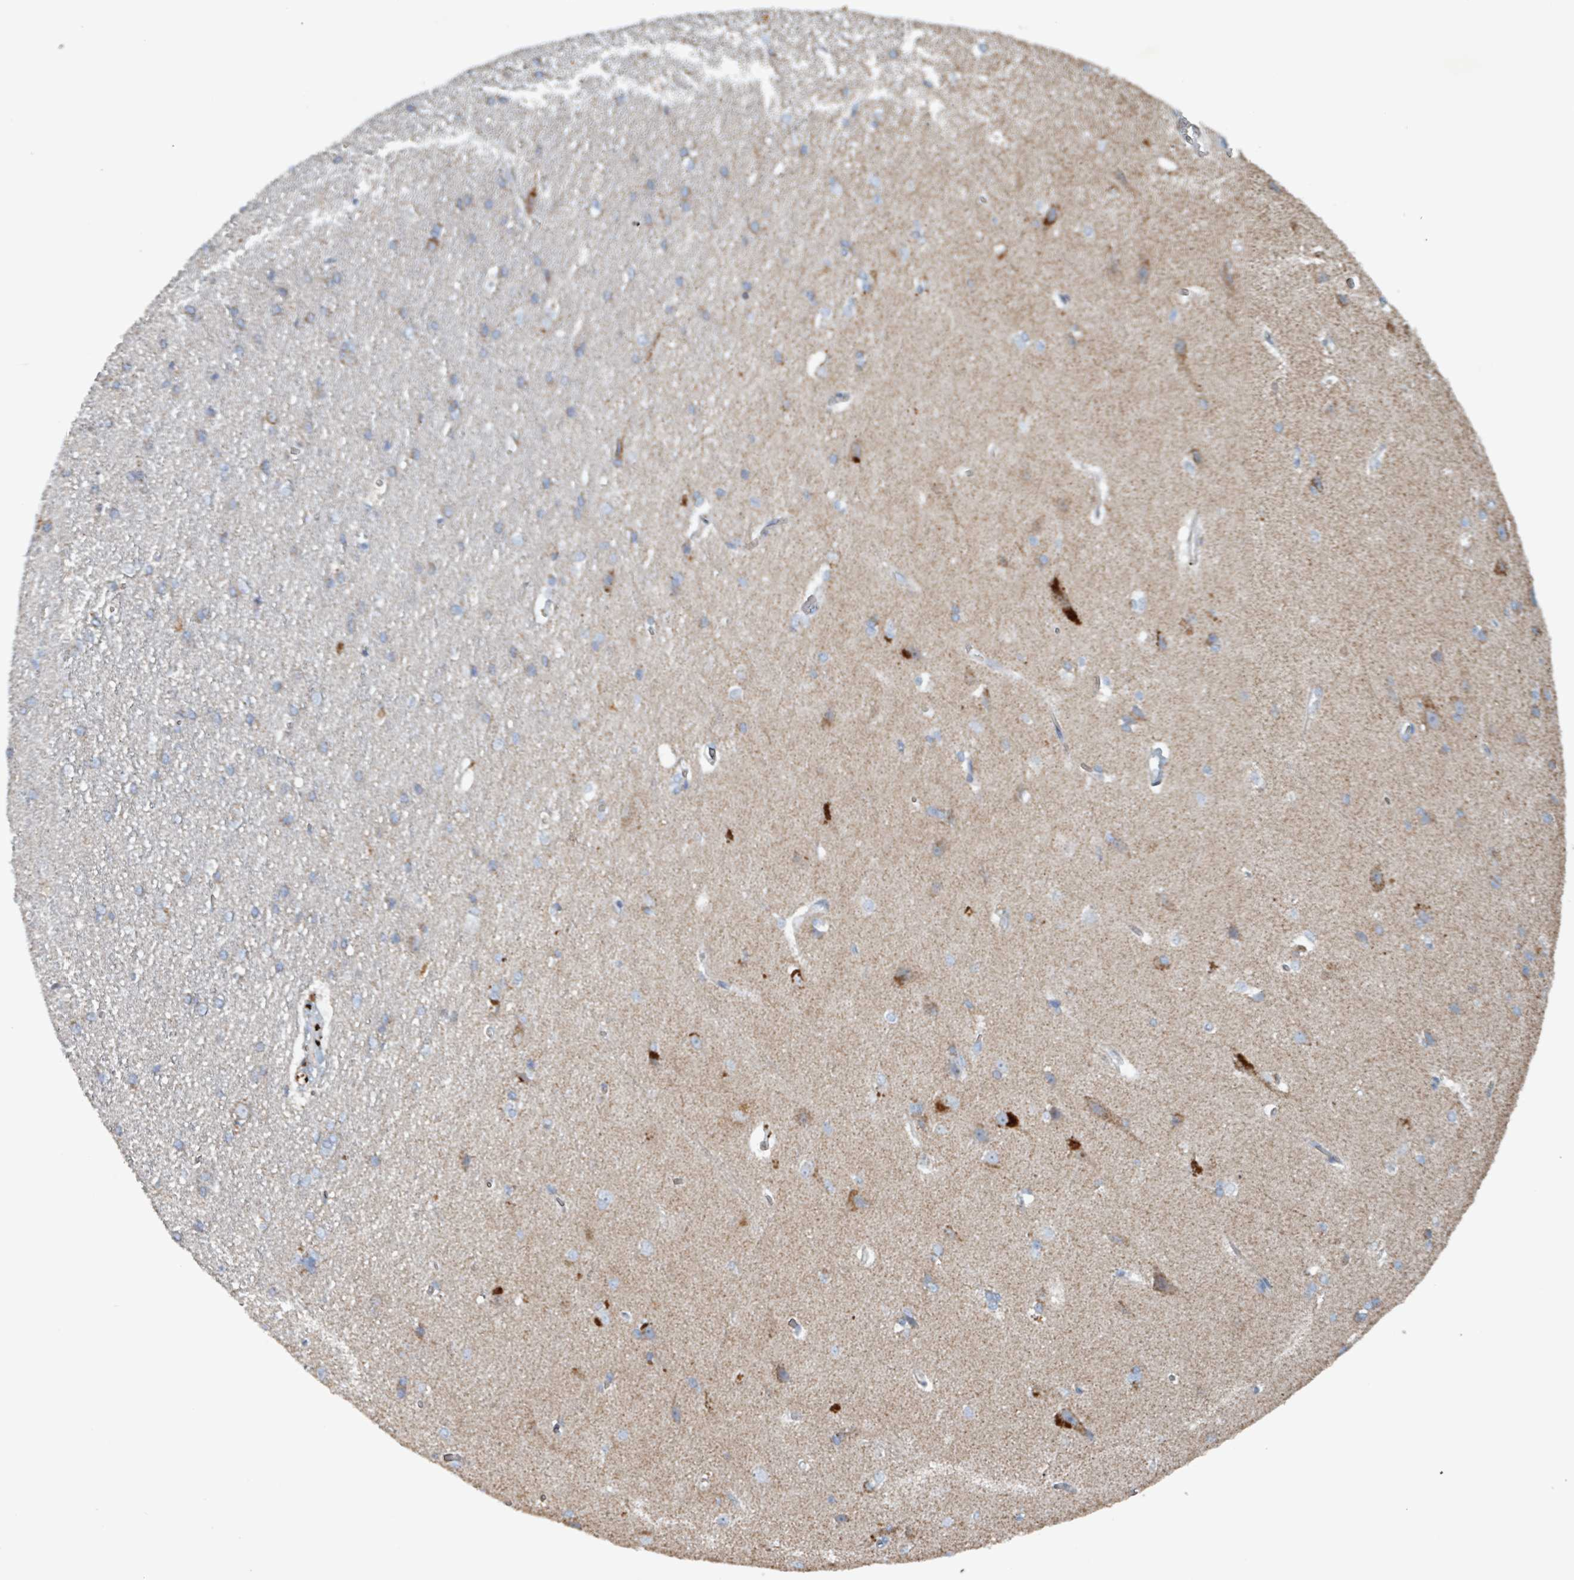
{"staining": {"intensity": "negative", "quantity": "none", "location": "none"}, "tissue": "cerebral cortex", "cell_type": "Endothelial cells", "image_type": "normal", "snomed": [{"axis": "morphology", "description": "Normal tissue, NOS"}, {"axis": "topography", "description": "Cerebral cortex"}], "caption": "An image of cerebral cortex stained for a protein shows no brown staining in endothelial cells.", "gene": "ABHD18", "patient": {"sex": "male", "age": 37}}